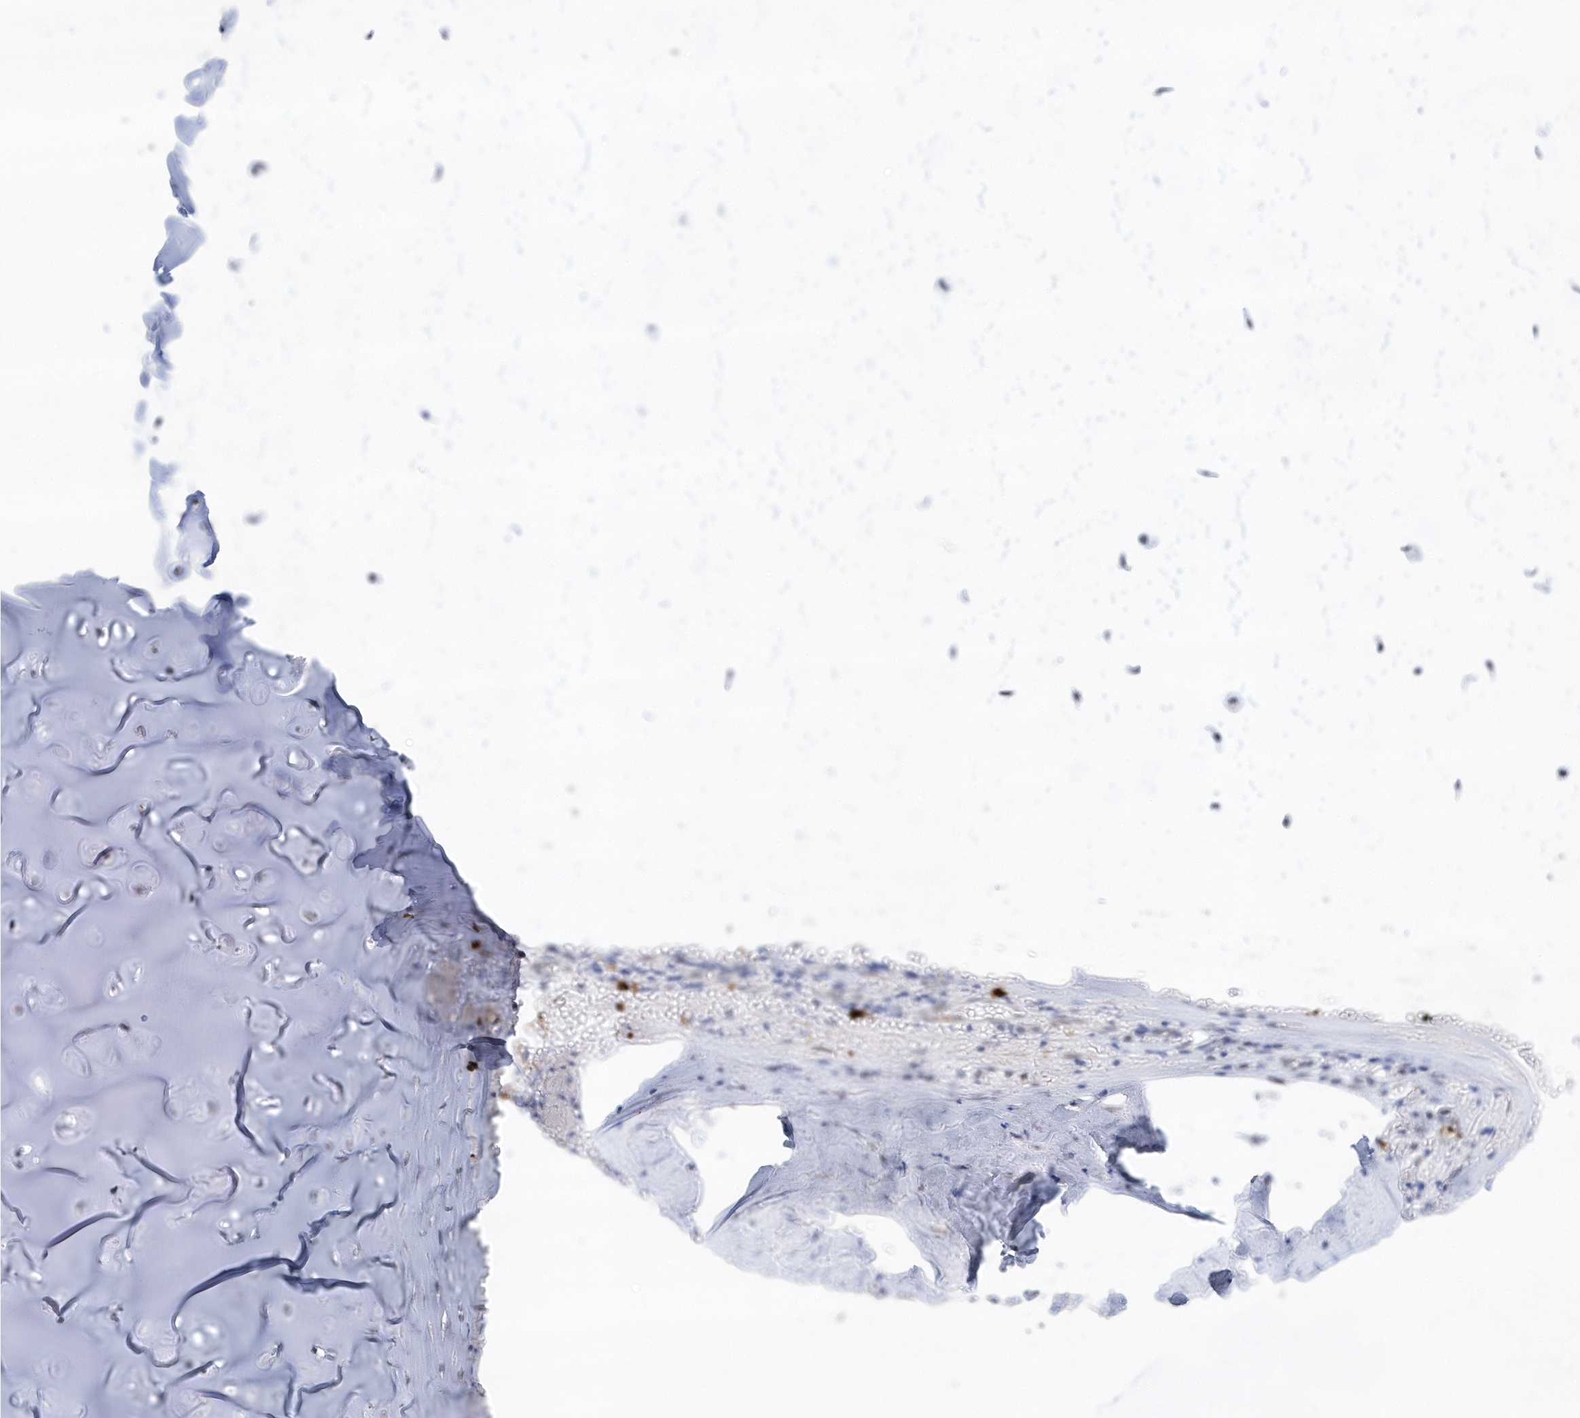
{"staining": {"intensity": "negative", "quantity": "none", "location": "none"}, "tissue": "adipose tissue", "cell_type": "Adipocytes", "image_type": "normal", "snomed": [{"axis": "morphology", "description": "Normal tissue, NOS"}, {"axis": "morphology", "description": "Basal cell carcinoma"}, {"axis": "topography", "description": "Cartilage tissue"}, {"axis": "topography", "description": "Nasopharynx"}, {"axis": "topography", "description": "Oral tissue"}], "caption": "This is a micrograph of immunohistochemistry staining of benign adipose tissue, which shows no expression in adipocytes.", "gene": "RPP30", "patient": {"sex": "female", "age": 77}}